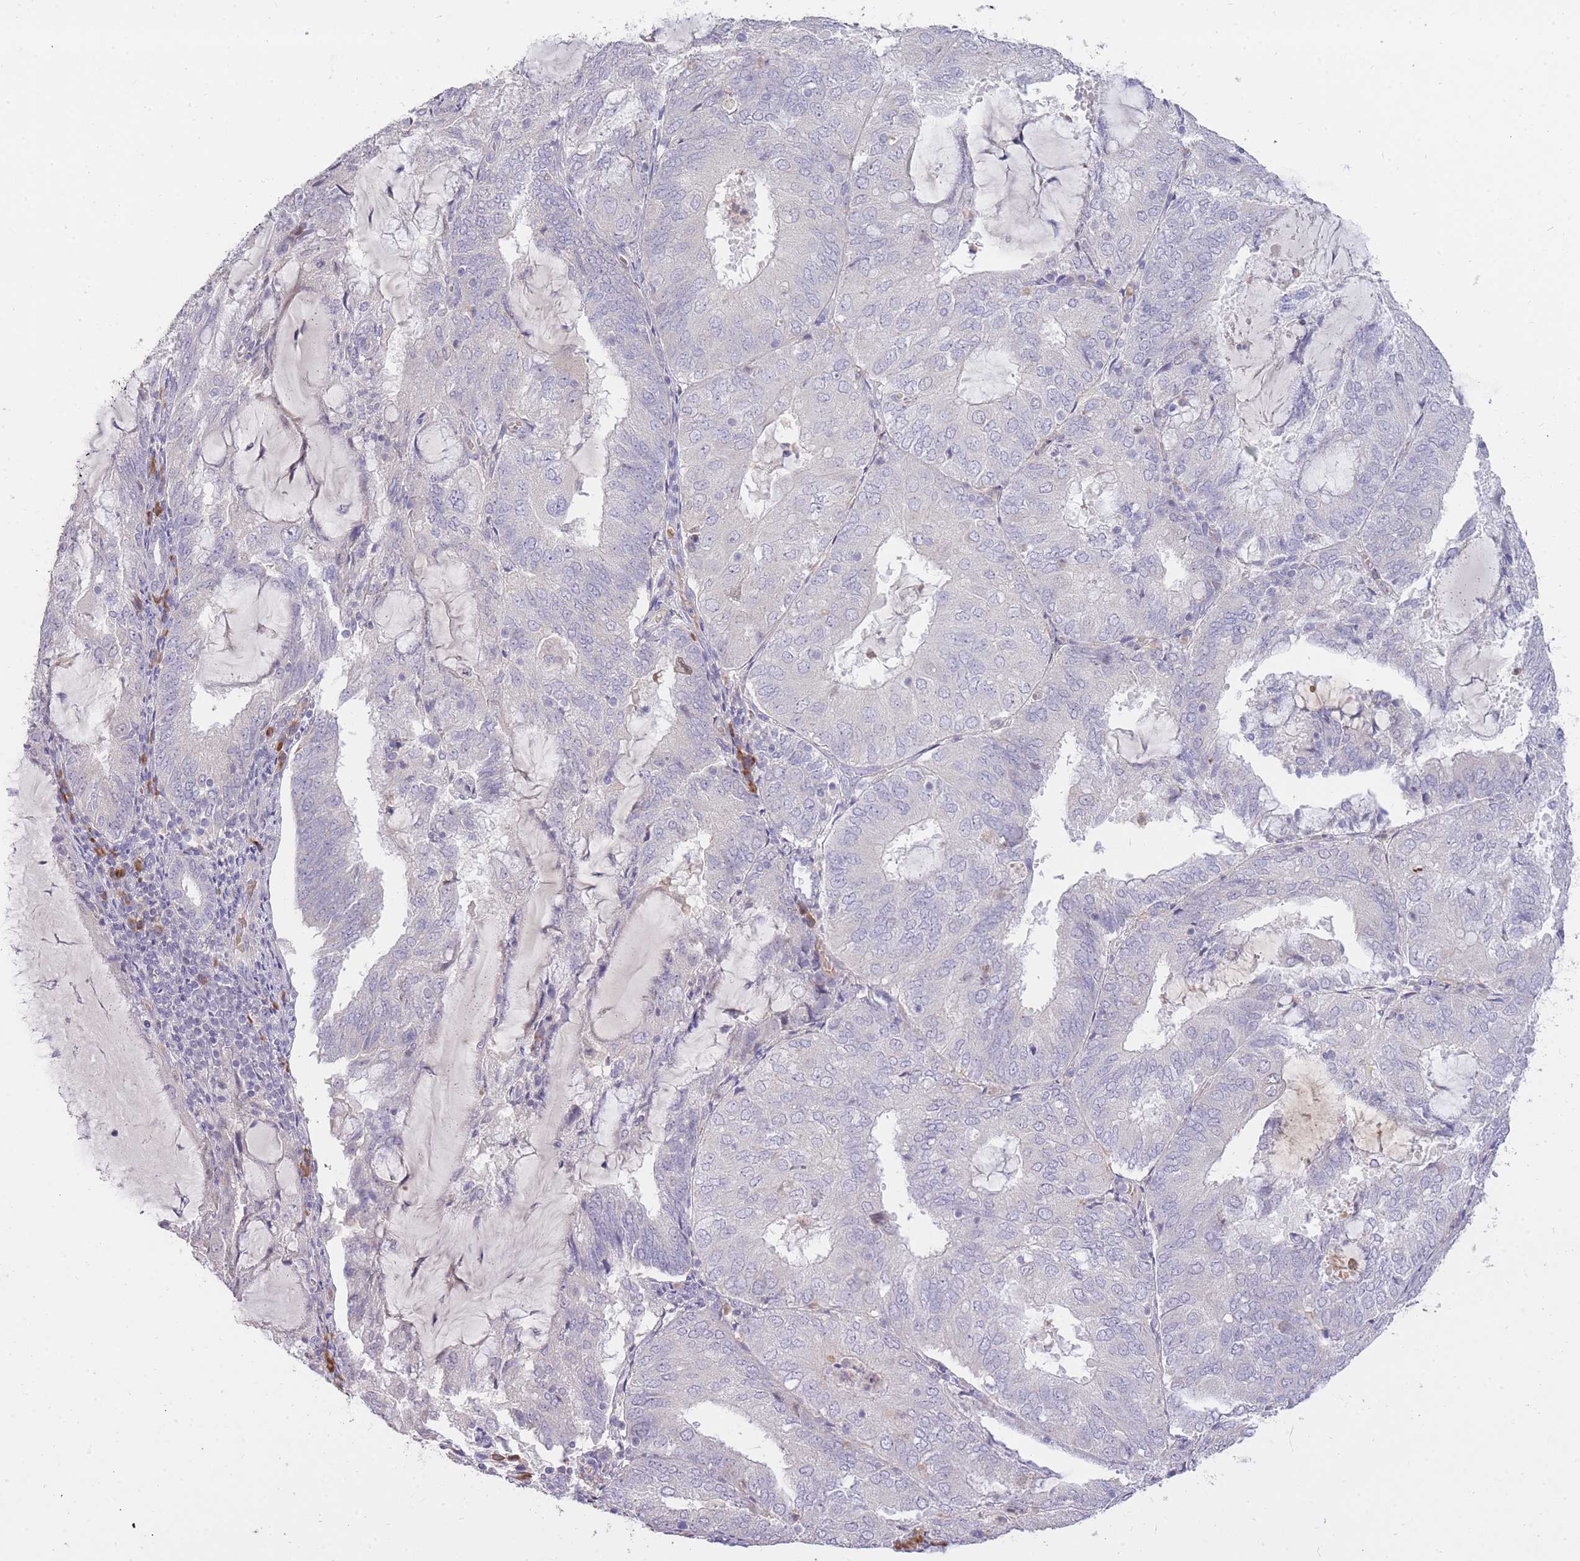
{"staining": {"intensity": "negative", "quantity": "none", "location": "none"}, "tissue": "endometrial cancer", "cell_type": "Tumor cells", "image_type": "cancer", "snomed": [{"axis": "morphology", "description": "Adenocarcinoma, NOS"}, {"axis": "topography", "description": "Endometrium"}], "caption": "DAB immunohistochemical staining of human endometrial cancer displays no significant staining in tumor cells. The staining was performed using DAB to visualize the protein expression in brown, while the nuclei were stained in blue with hematoxylin (Magnification: 20x).", "gene": "FRG2C", "patient": {"sex": "female", "age": 81}}